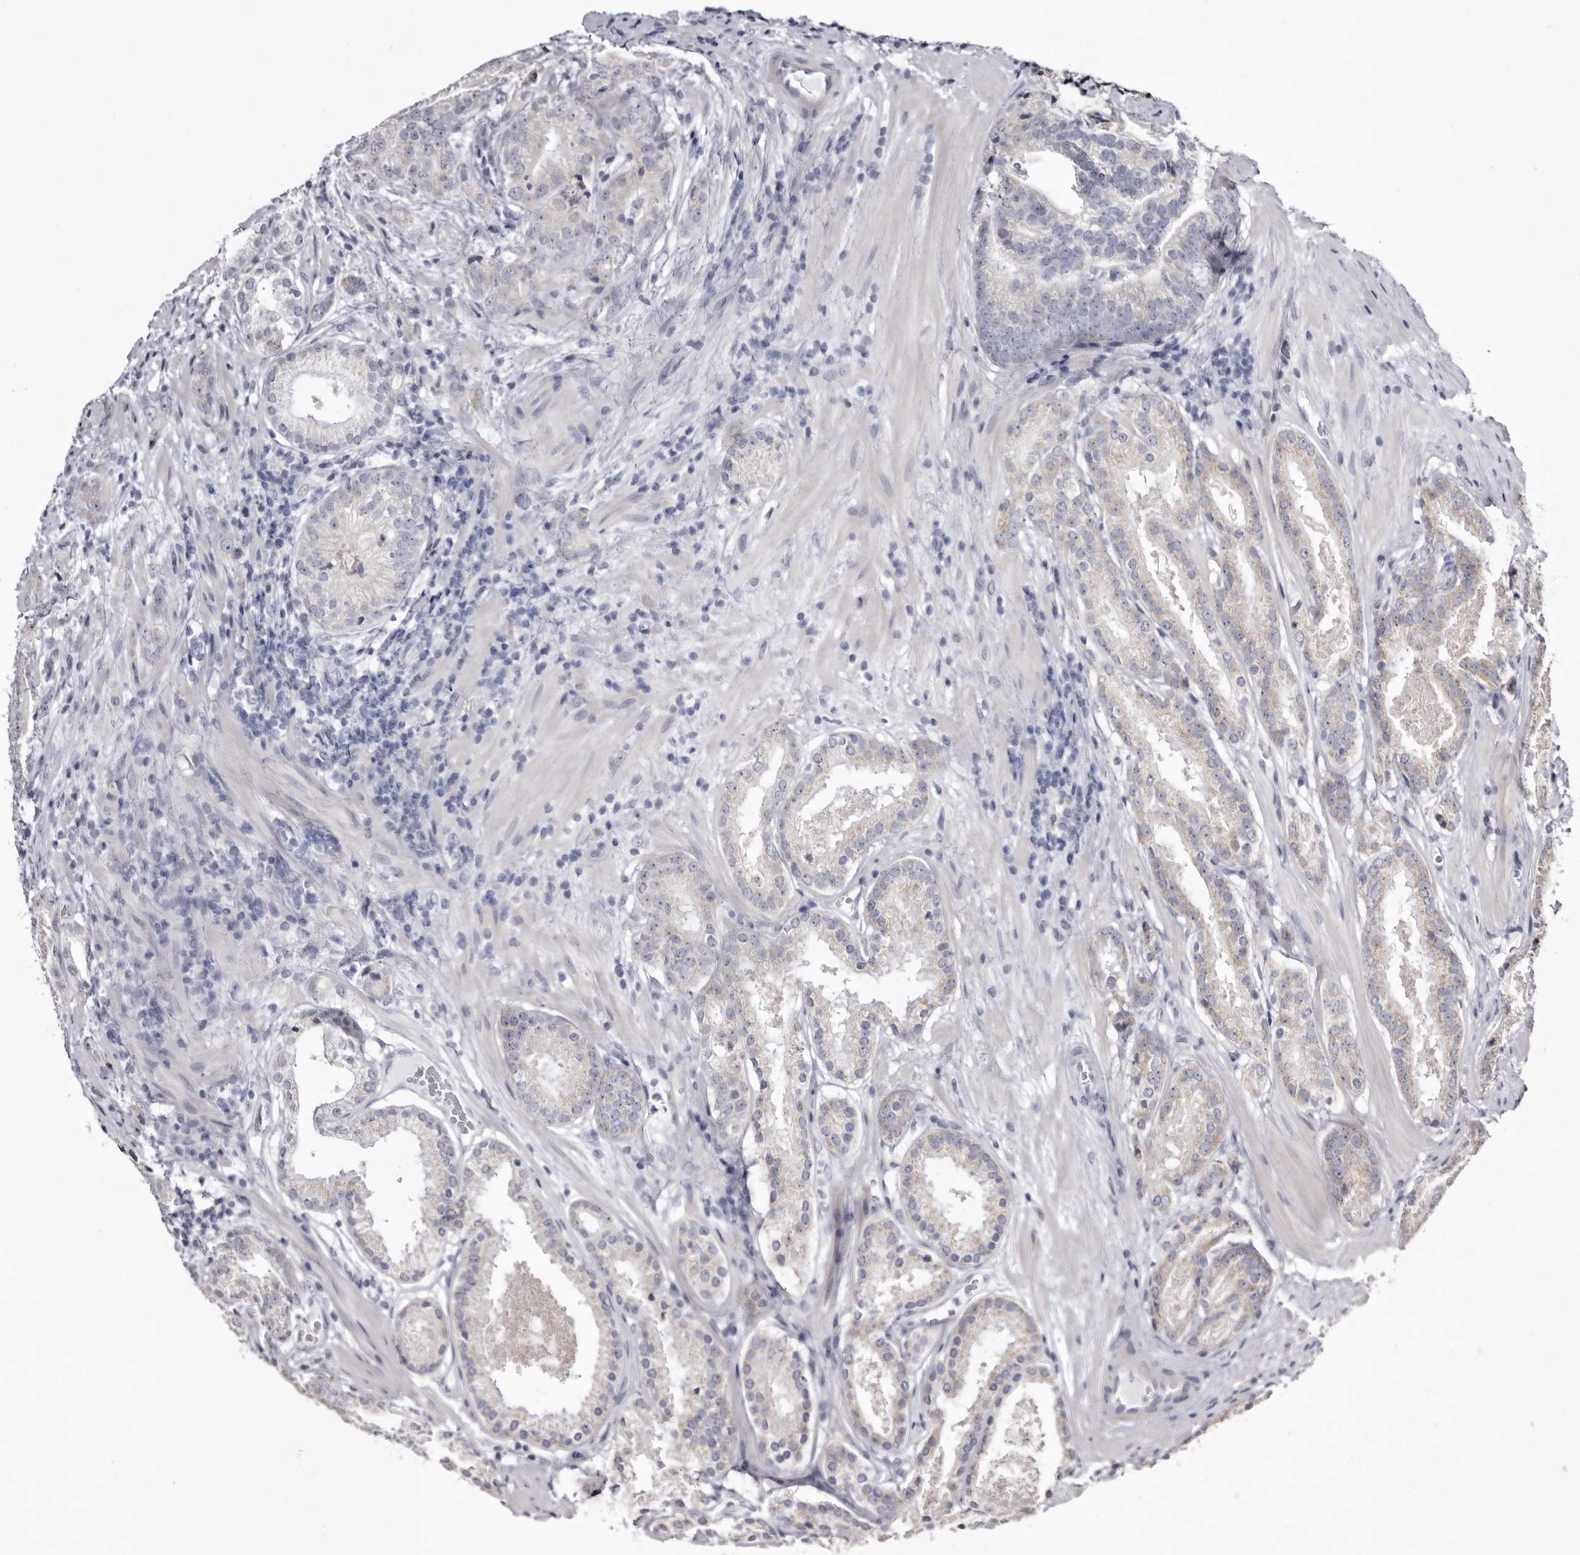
{"staining": {"intensity": "weak", "quantity": "<25%", "location": "cytoplasmic/membranous"}, "tissue": "prostate cancer", "cell_type": "Tumor cells", "image_type": "cancer", "snomed": [{"axis": "morphology", "description": "Adenocarcinoma, High grade"}, {"axis": "topography", "description": "Prostate"}], "caption": "Image shows no significant protein expression in tumor cells of prostate cancer.", "gene": "CASQ1", "patient": {"sex": "male", "age": 57}}